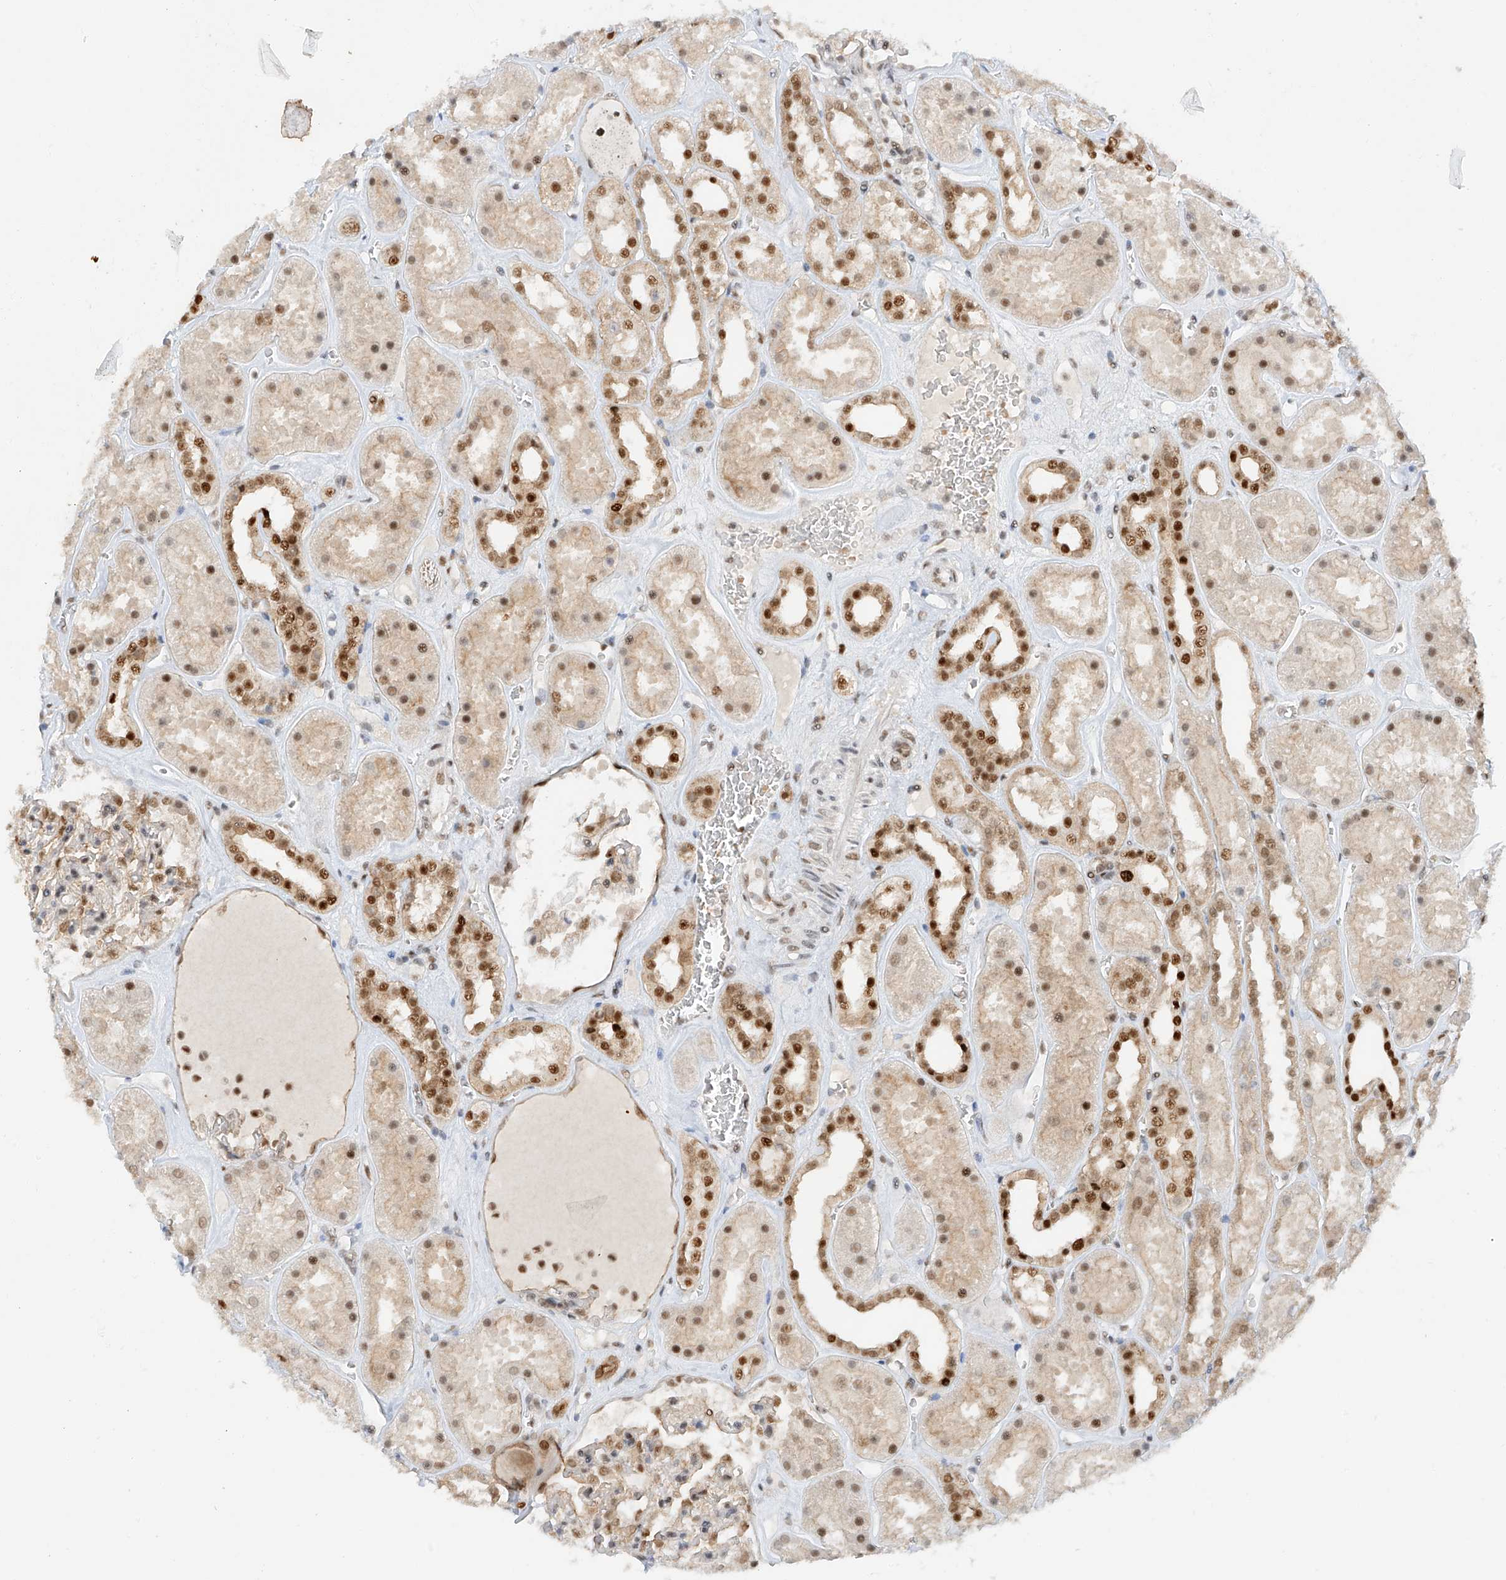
{"staining": {"intensity": "moderate", "quantity": "25%-75%", "location": "nuclear"}, "tissue": "kidney", "cell_type": "Cells in glomeruli", "image_type": "normal", "snomed": [{"axis": "morphology", "description": "Normal tissue, NOS"}, {"axis": "topography", "description": "Kidney"}], "caption": "Protein analysis of unremarkable kidney shows moderate nuclear expression in about 25%-75% of cells in glomeruli.", "gene": "POGK", "patient": {"sex": "female", "age": 41}}